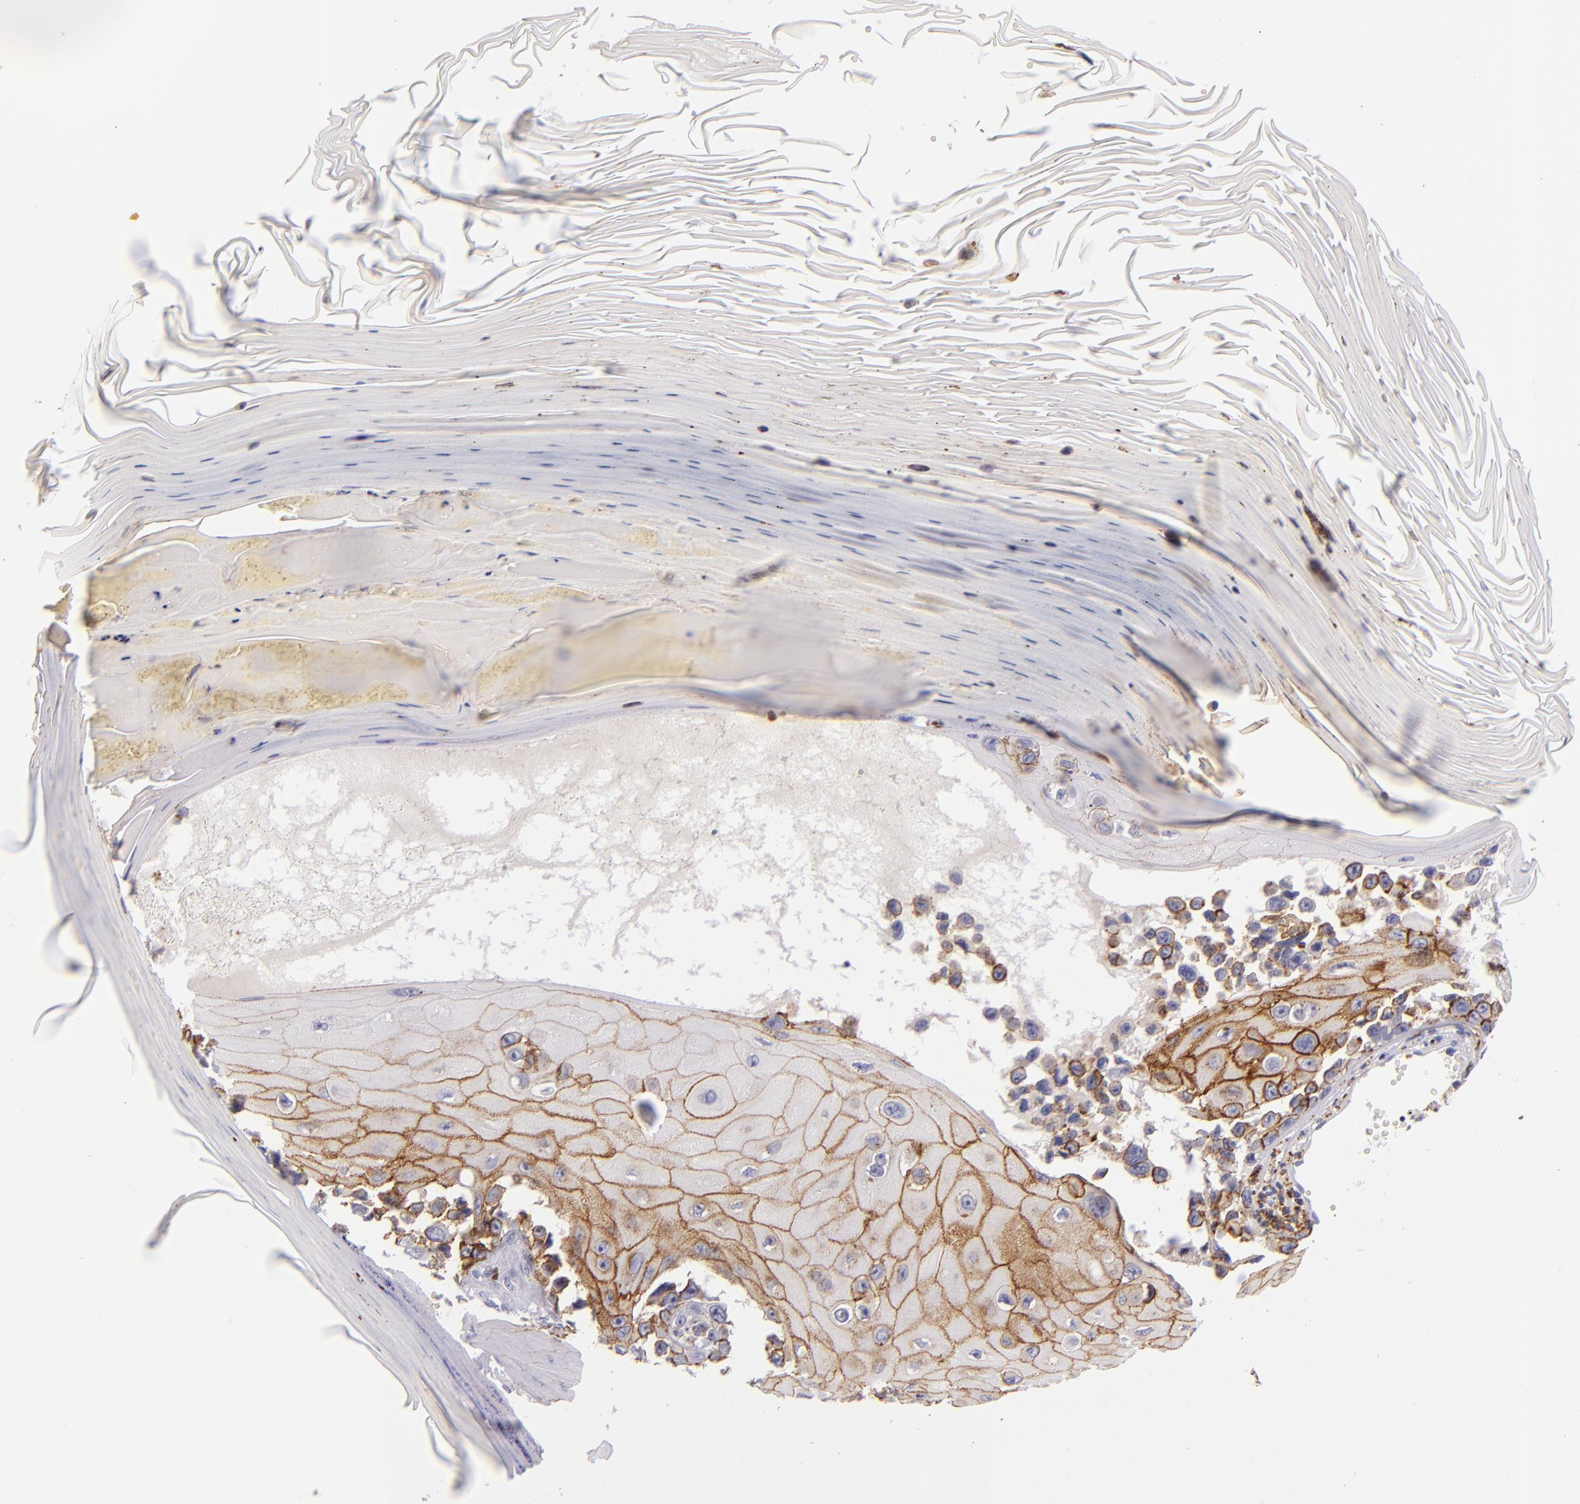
{"staining": {"intensity": "moderate", "quantity": "25%-75%", "location": "cytoplasmic/membranous"}, "tissue": "melanoma", "cell_type": "Tumor cells", "image_type": "cancer", "snomed": [{"axis": "morphology", "description": "Malignant melanoma, NOS"}, {"axis": "topography", "description": "Skin"}], "caption": "Tumor cells demonstrate medium levels of moderate cytoplasmic/membranous staining in approximately 25%-75% of cells in human melanoma. The protein of interest is shown in brown color, while the nuclei are stained blue.", "gene": "CDH3", "patient": {"sex": "female", "age": 82}}